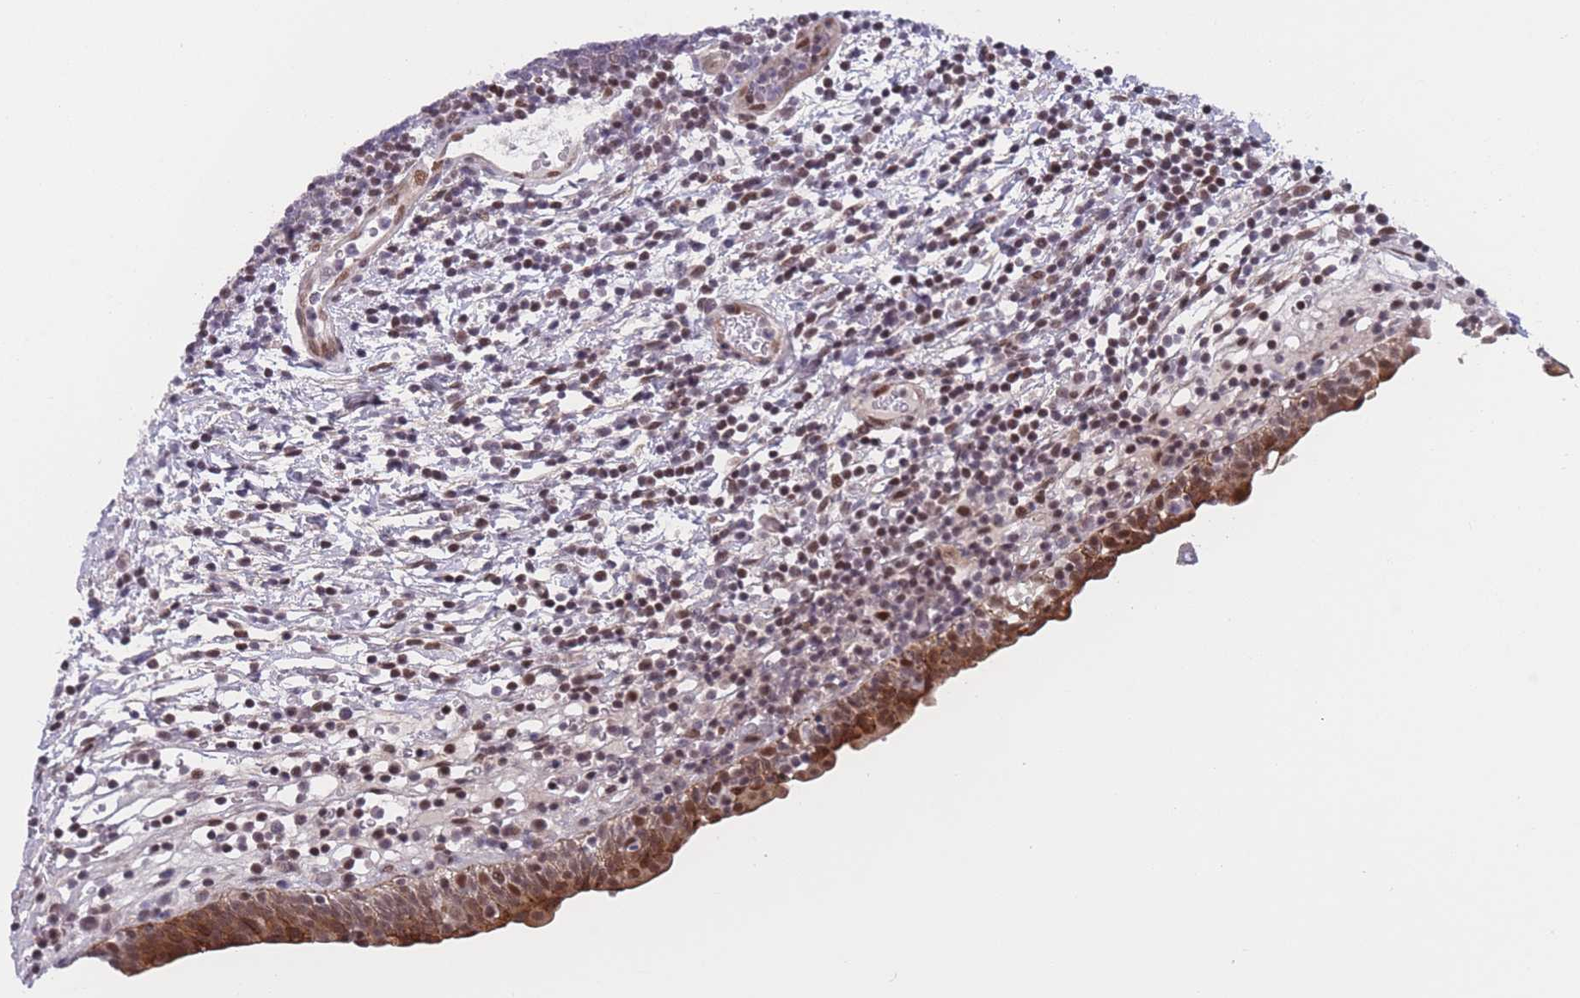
{"staining": {"intensity": "moderate", "quantity": ">75%", "location": "cytoplasmic/membranous,nuclear"}, "tissue": "urinary bladder", "cell_type": "Urothelial cells", "image_type": "normal", "snomed": [{"axis": "morphology", "description": "Normal tissue, NOS"}, {"axis": "topography", "description": "Urinary bladder"}], "caption": "IHC (DAB (3,3'-diaminobenzidine)) staining of unremarkable urinary bladder shows moderate cytoplasmic/membranous,nuclear protein expression in about >75% of urothelial cells.", "gene": "BCL9L", "patient": {"sex": "male", "age": 83}}